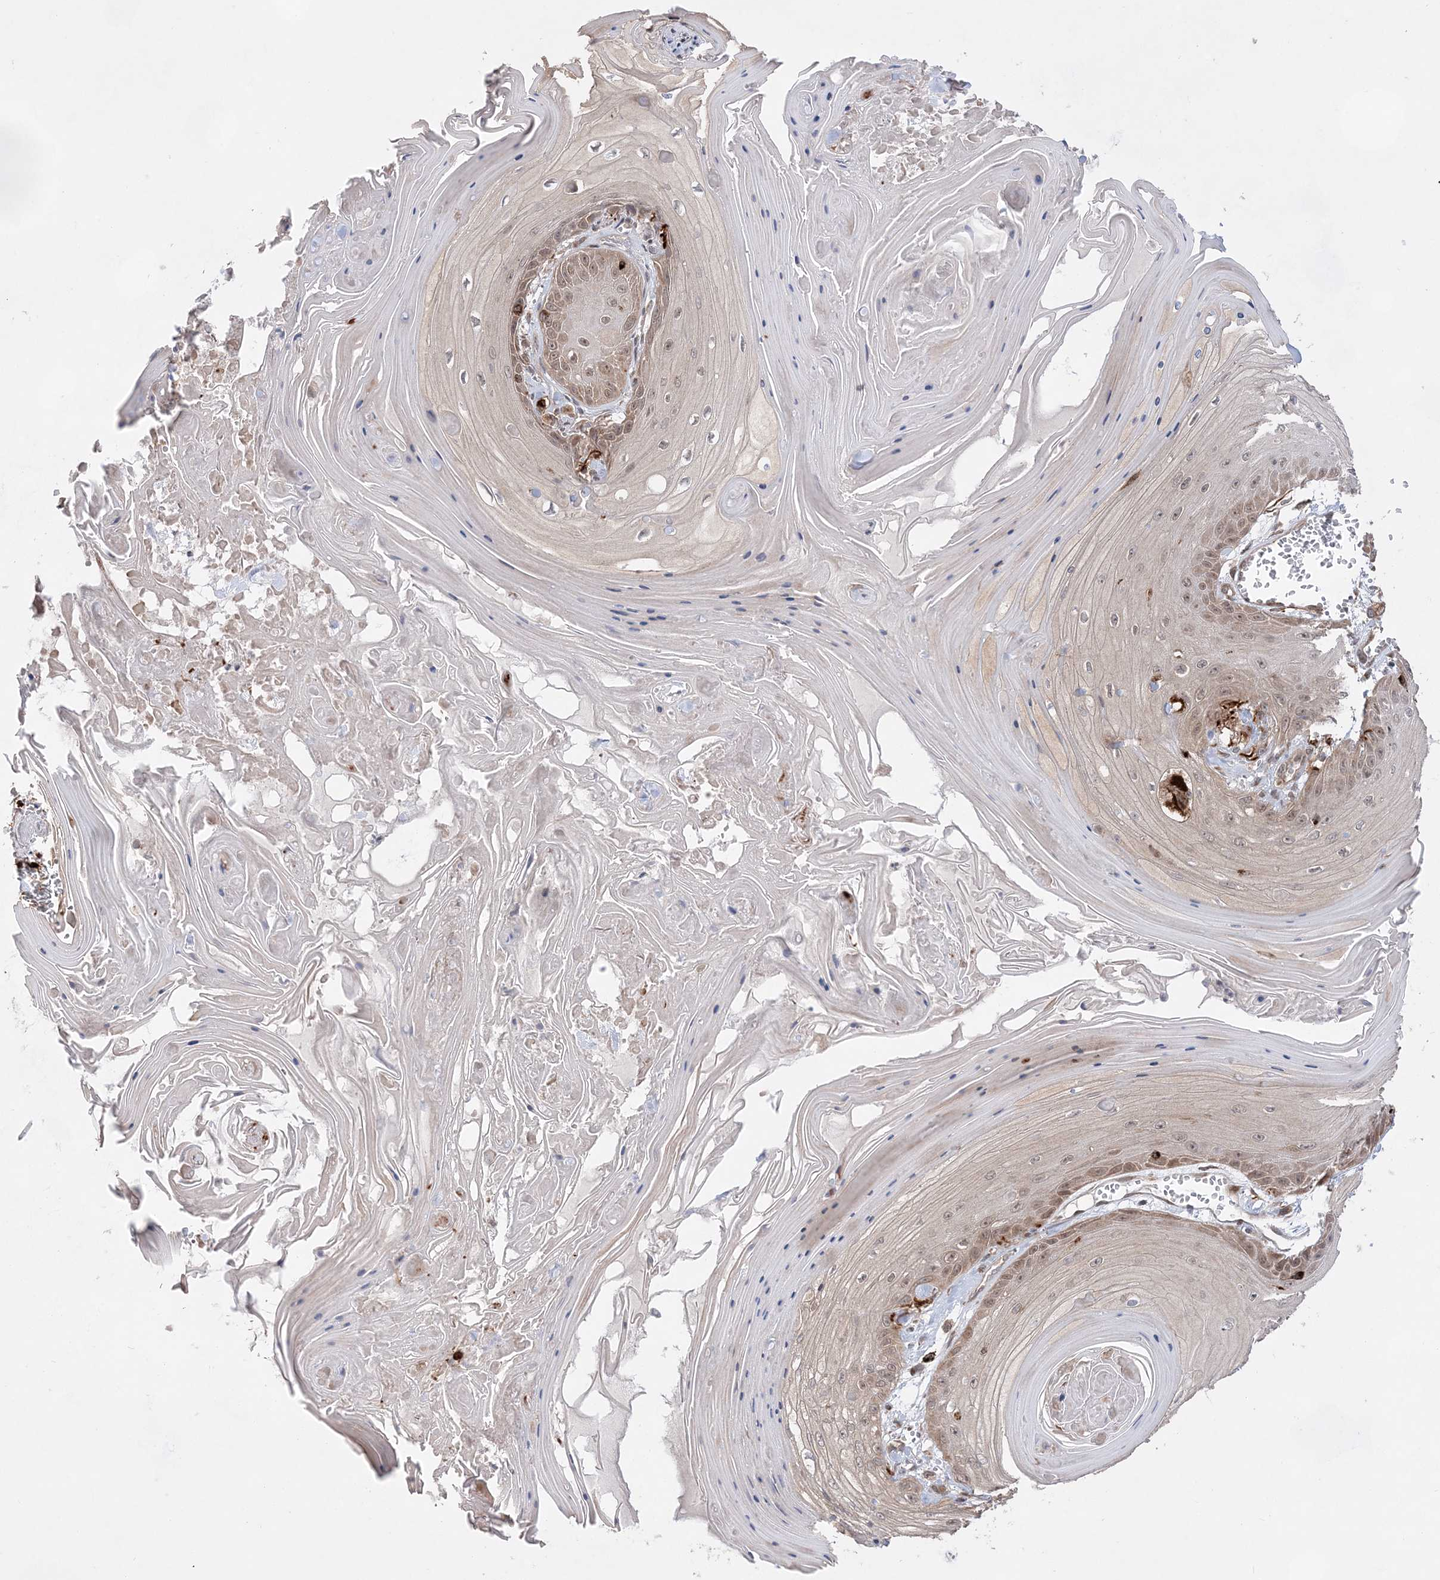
{"staining": {"intensity": "moderate", "quantity": "<25%", "location": "nuclear"}, "tissue": "skin cancer", "cell_type": "Tumor cells", "image_type": "cancer", "snomed": [{"axis": "morphology", "description": "Squamous cell carcinoma, NOS"}, {"axis": "topography", "description": "Skin"}], "caption": "Immunohistochemical staining of skin cancer demonstrates low levels of moderate nuclear expression in approximately <25% of tumor cells.", "gene": "ANAPC15", "patient": {"sex": "male", "age": 74}}